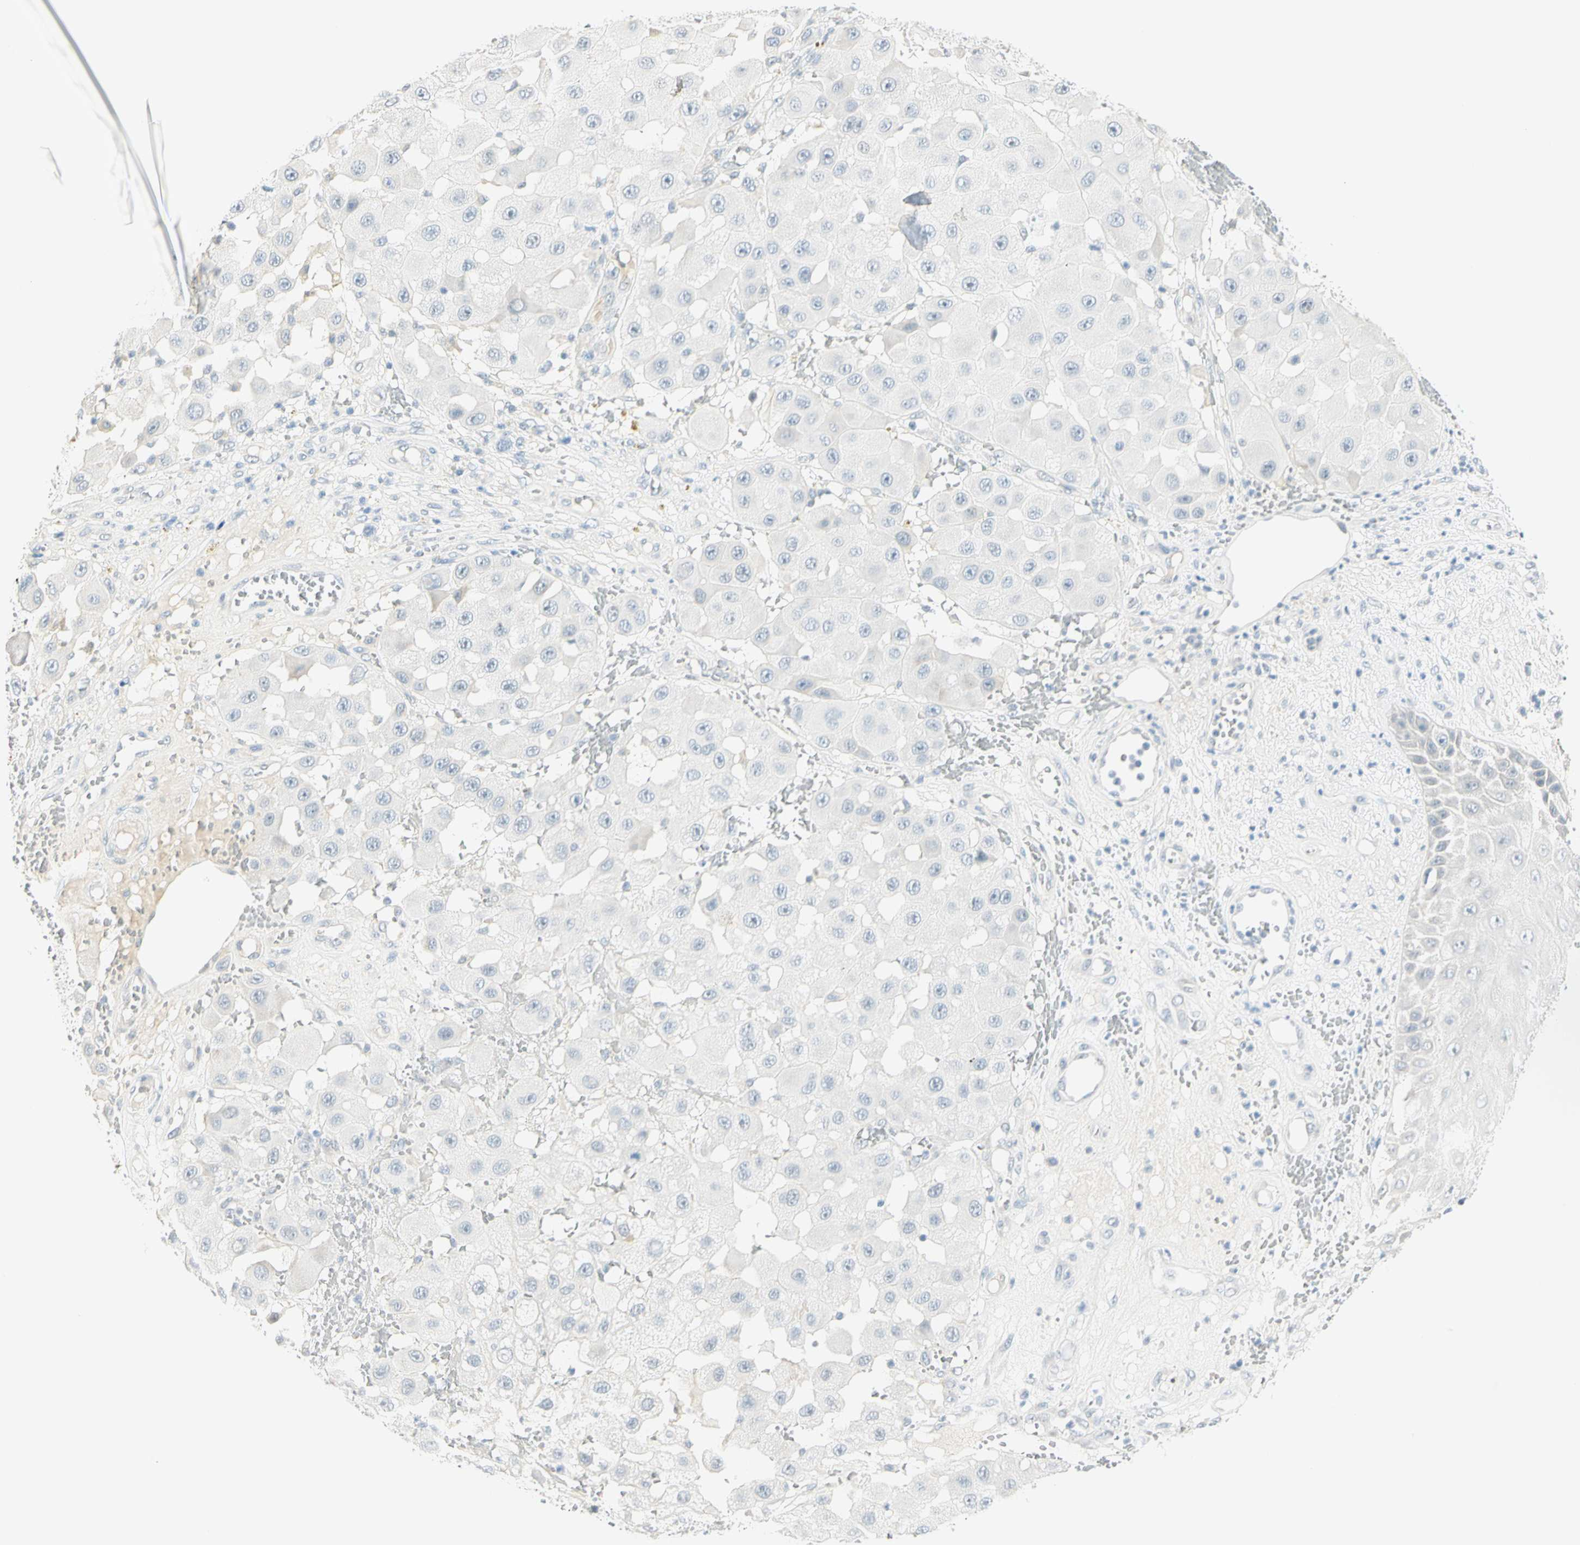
{"staining": {"intensity": "negative", "quantity": "none", "location": "none"}, "tissue": "melanoma", "cell_type": "Tumor cells", "image_type": "cancer", "snomed": [{"axis": "morphology", "description": "Malignant melanoma, NOS"}, {"axis": "topography", "description": "Skin"}], "caption": "High magnification brightfield microscopy of malignant melanoma stained with DAB (brown) and counterstained with hematoxylin (blue): tumor cells show no significant positivity. (Stains: DAB immunohistochemistry (IHC) with hematoxylin counter stain, Microscopy: brightfield microscopy at high magnification).", "gene": "MLLT10", "patient": {"sex": "female", "age": 81}}